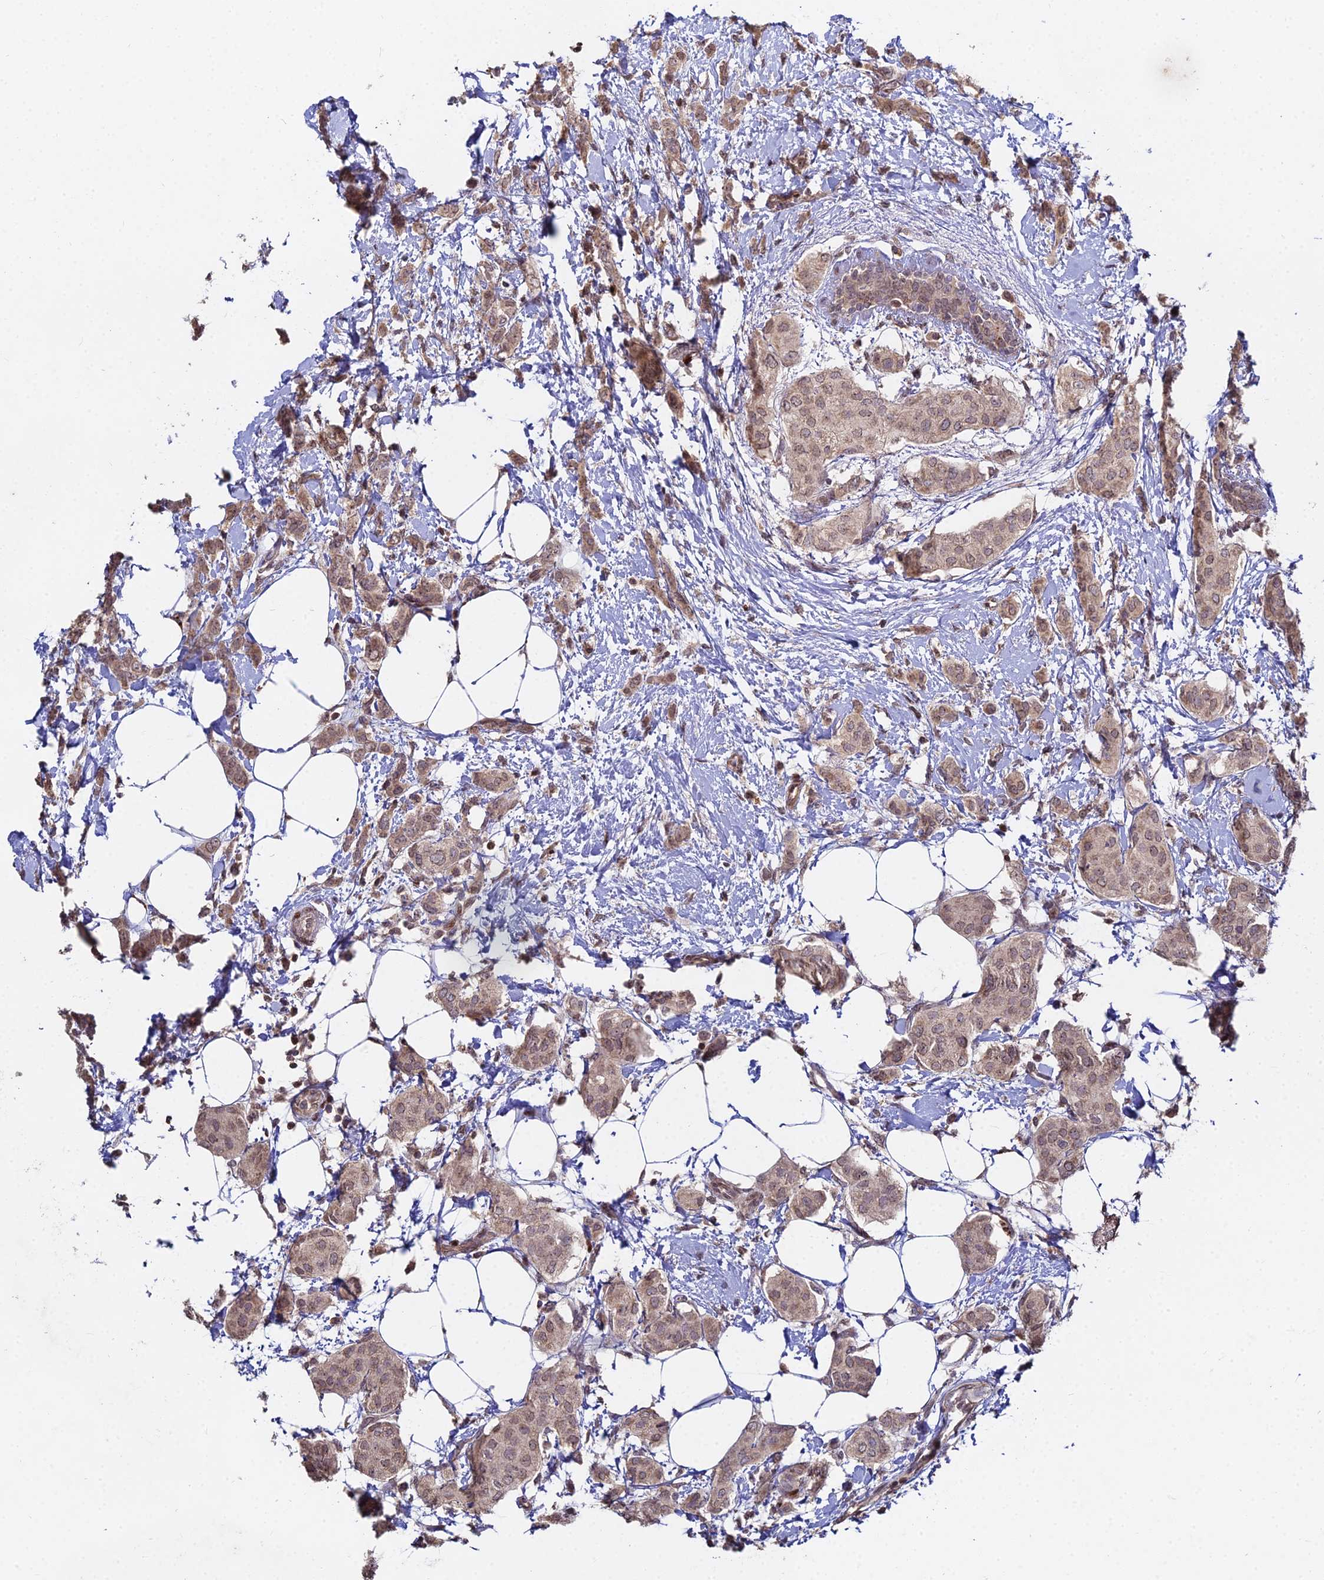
{"staining": {"intensity": "moderate", "quantity": ">75%", "location": "cytoplasmic/membranous,nuclear"}, "tissue": "breast cancer", "cell_type": "Tumor cells", "image_type": "cancer", "snomed": [{"axis": "morphology", "description": "Duct carcinoma"}, {"axis": "topography", "description": "Breast"}], "caption": "Breast intraductal carcinoma stained with a brown dye displays moderate cytoplasmic/membranous and nuclear positive expression in approximately >75% of tumor cells.", "gene": "RBMS2", "patient": {"sex": "female", "age": 72}}